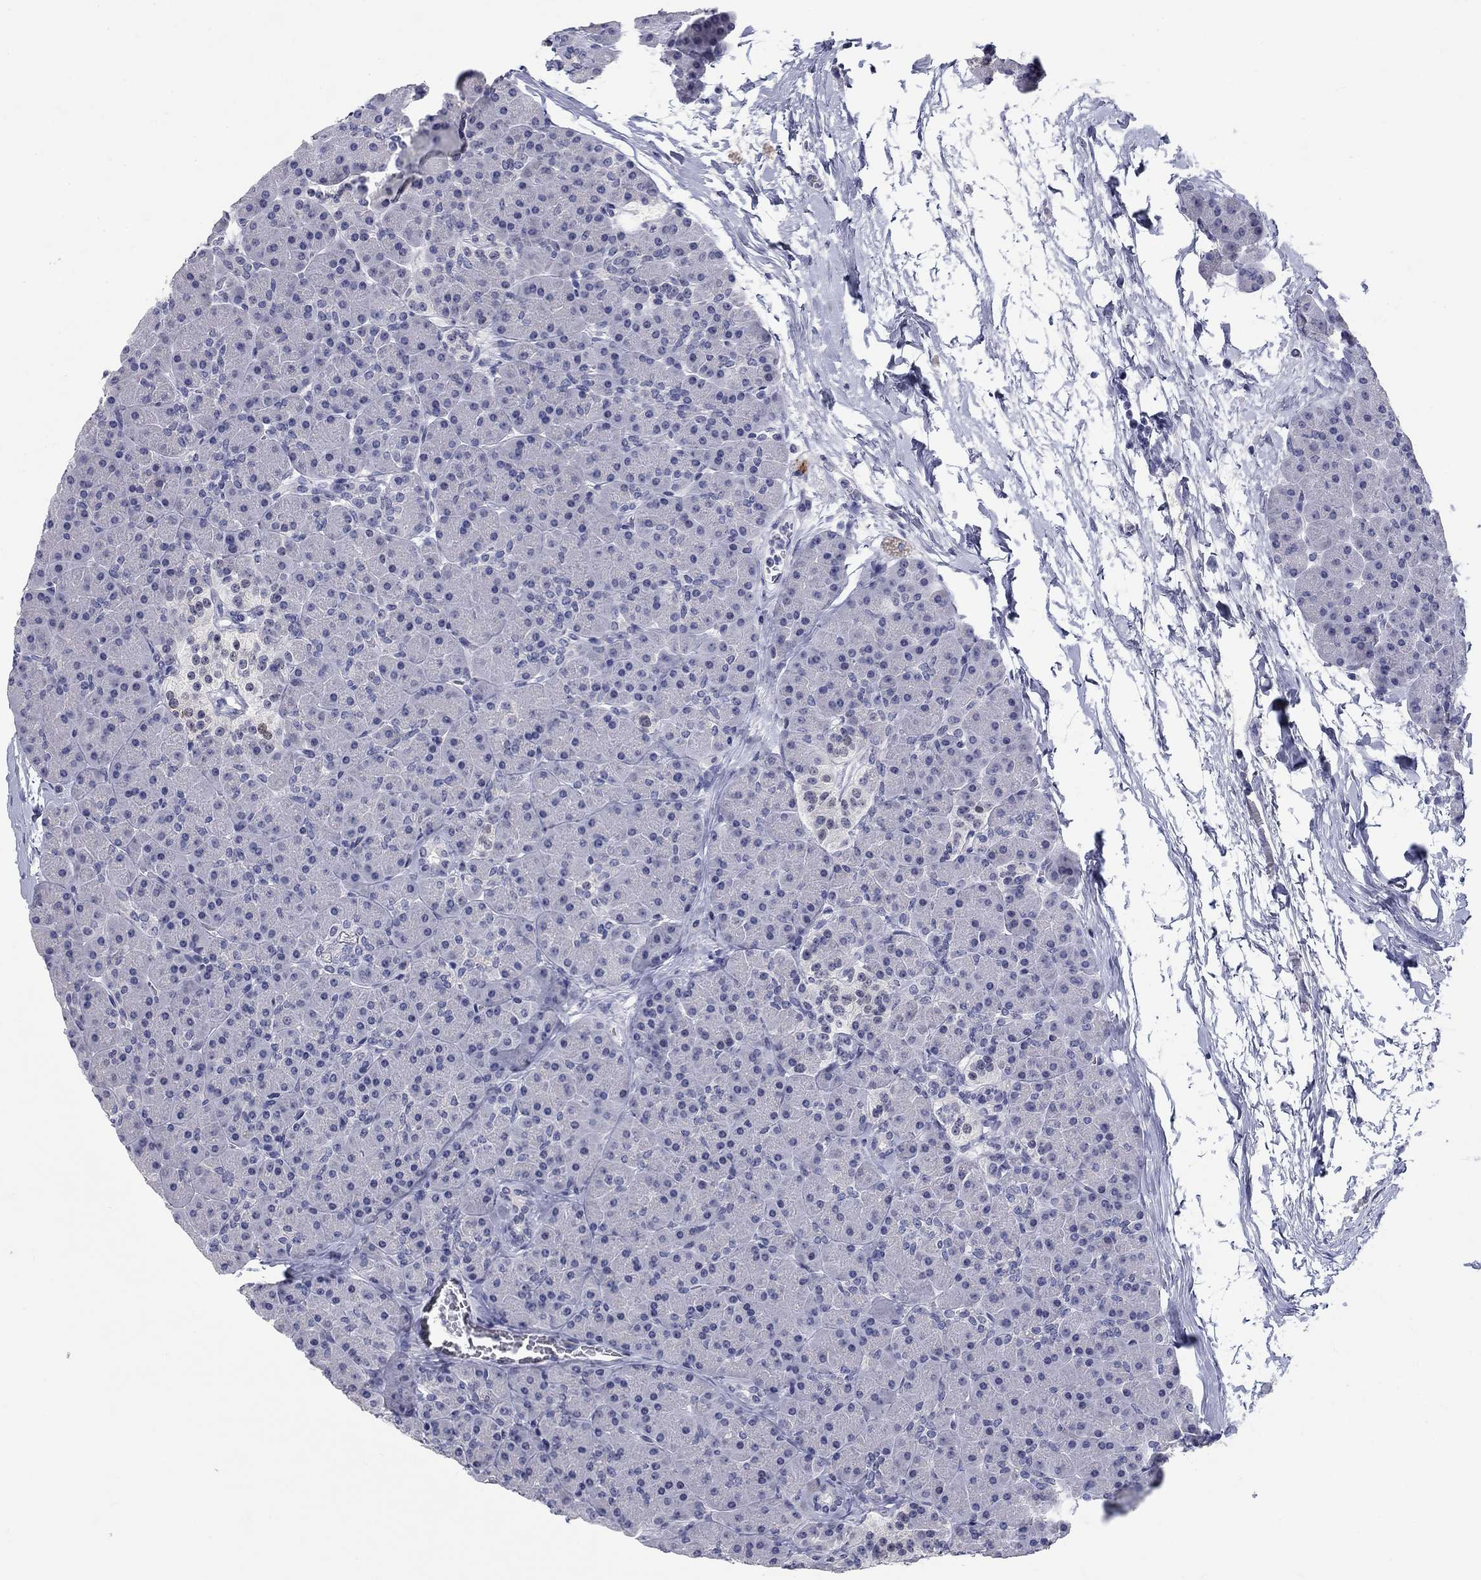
{"staining": {"intensity": "negative", "quantity": "none", "location": "none"}, "tissue": "pancreas", "cell_type": "Exocrine glandular cells", "image_type": "normal", "snomed": [{"axis": "morphology", "description": "Normal tissue, NOS"}, {"axis": "topography", "description": "Pancreas"}], "caption": "Exocrine glandular cells show no significant expression in normal pancreas. (DAB immunohistochemistry with hematoxylin counter stain).", "gene": "ELAVL4", "patient": {"sex": "female", "age": 44}}